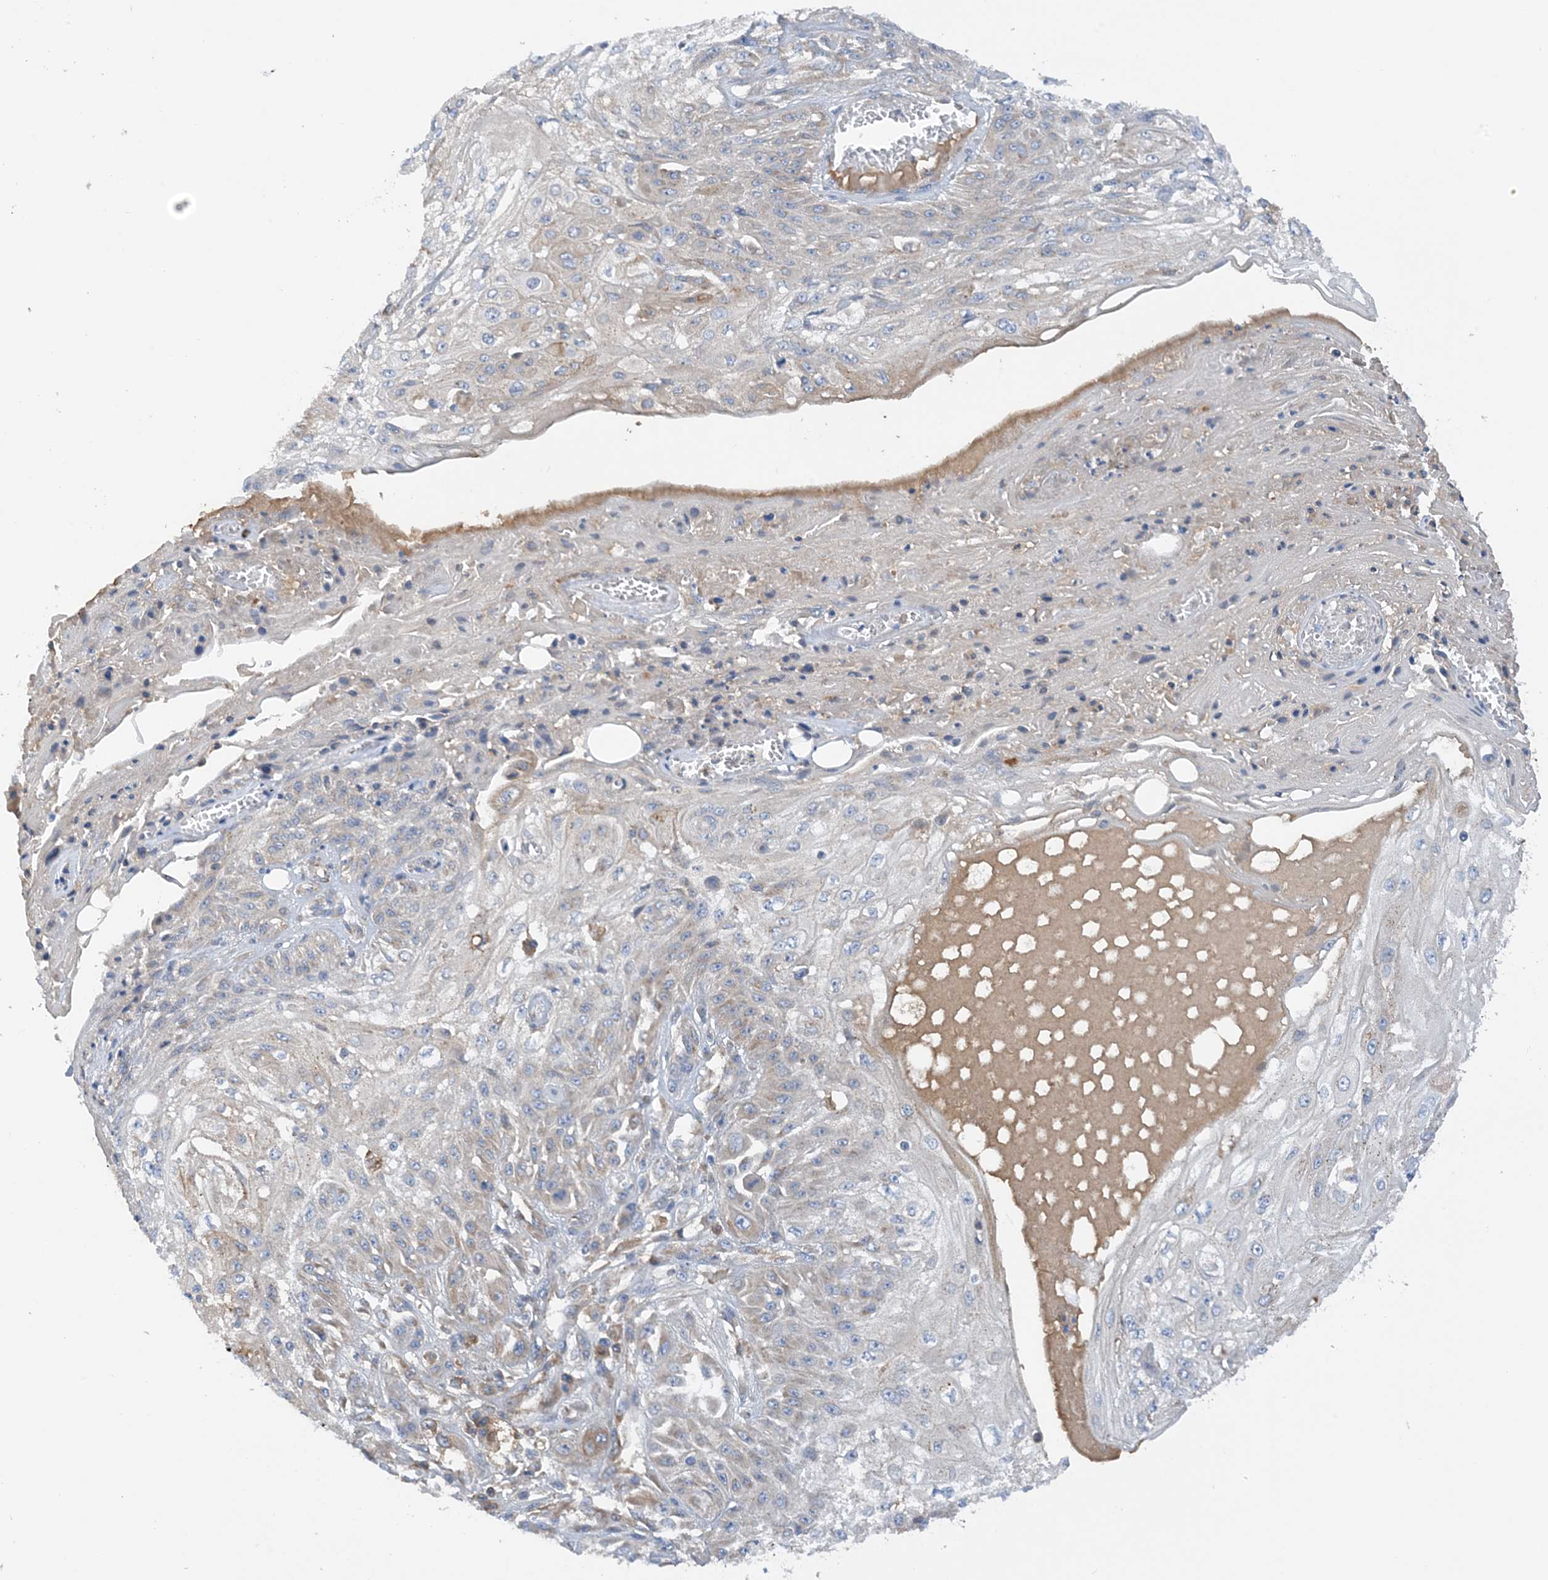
{"staining": {"intensity": "negative", "quantity": "none", "location": "none"}, "tissue": "skin cancer", "cell_type": "Tumor cells", "image_type": "cancer", "snomed": [{"axis": "morphology", "description": "Squamous cell carcinoma, NOS"}, {"axis": "morphology", "description": "Squamous cell carcinoma, metastatic, NOS"}, {"axis": "topography", "description": "Skin"}, {"axis": "topography", "description": "Lymph node"}], "caption": "Tumor cells are negative for brown protein staining in squamous cell carcinoma (skin).", "gene": "SLC5A11", "patient": {"sex": "male", "age": 75}}